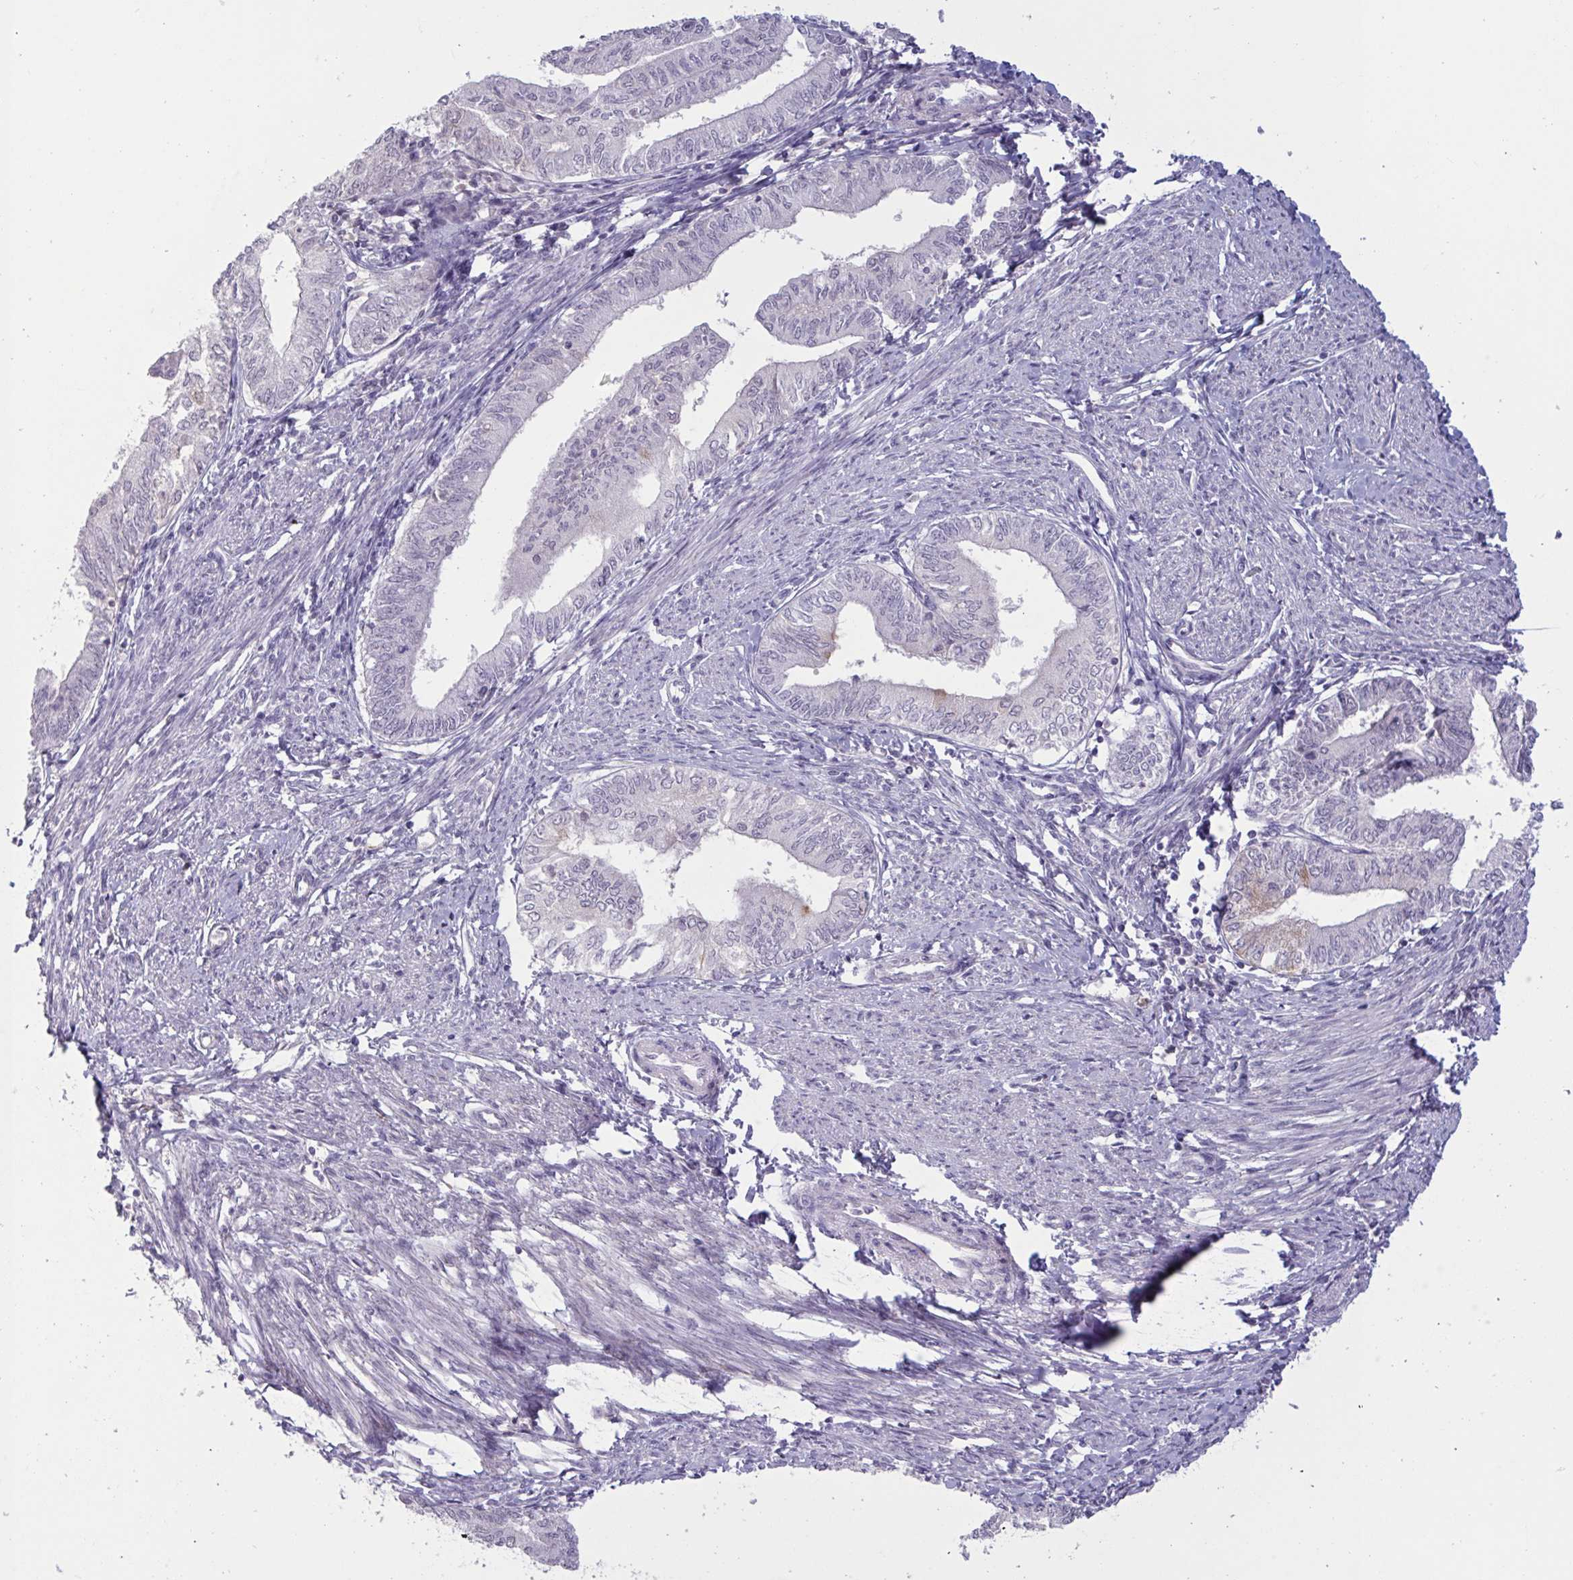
{"staining": {"intensity": "negative", "quantity": "none", "location": "none"}, "tissue": "endometrial cancer", "cell_type": "Tumor cells", "image_type": "cancer", "snomed": [{"axis": "morphology", "description": "Adenocarcinoma, NOS"}, {"axis": "topography", "description": "Endometrium"}], "caption": "Tumor cells show no significant protein expression in endometrial cancer. (DAB immunohistochemistry (IHC) visualized using brightfield microscopy, high magnification).", "gene": "RFPL4B", "patient": {"sex": "female", "age": 66}}